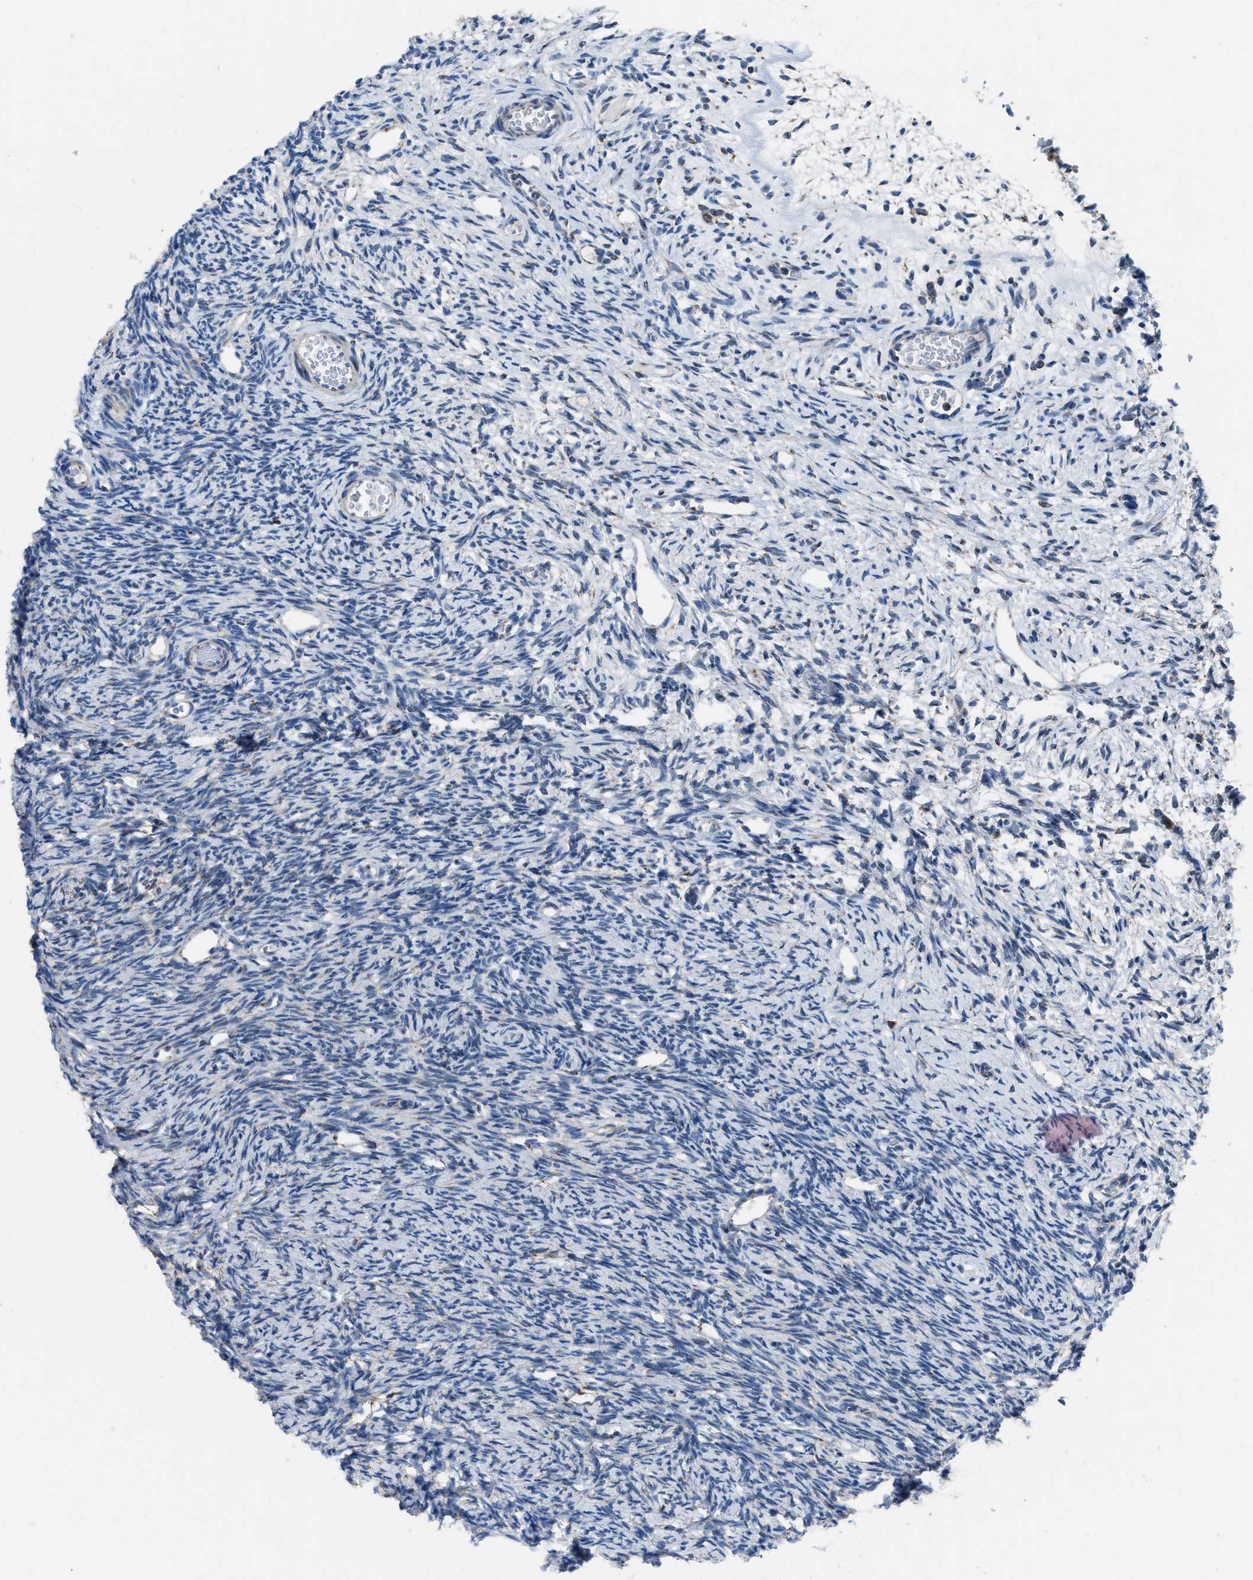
{"staining": {"intensity": "strong", "quantity": ">75%", "location": "cytoplasmic/membranous"}, "tissue": "ovary", "cell_type": "Follicle cells", "image_type": "normal", "snomed": [{"axis": "morphology", "description": "Normal tissue, NOS"}, {"axis": "topography", "description": "Ovary"}], "caption": "Brown immunohistochemical staining in unremarkable ovary shows strong cytoplasmic/membranous expression in approximately >75% of follicle cells.", "gene": "ETFB", "patient": {"sex": "female", "age": 33}}